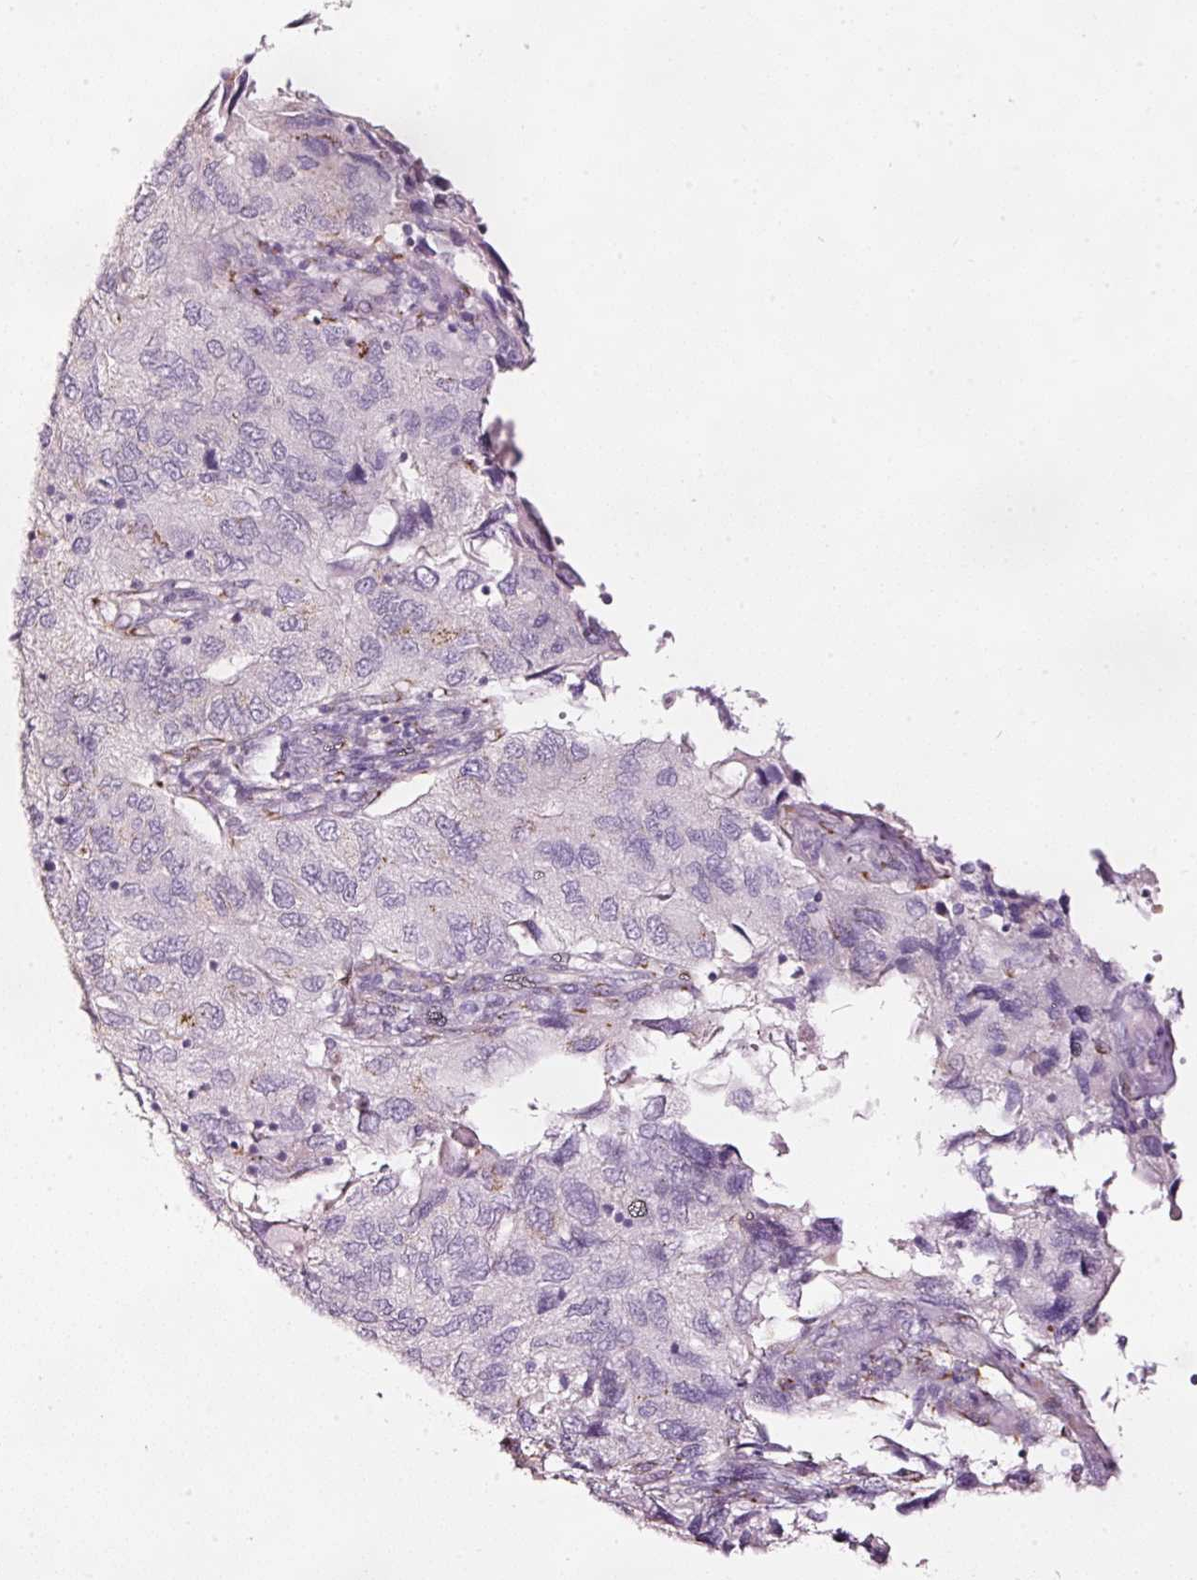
{"staining": {"intensity": "moderate", "quantity": "<25%", "location": "cytoplasmic/membranous"}, "tissue": "endometrial cancer", "cell_type": "Tumor cells", "image_type": "cancer", "snomed": [{"axis": "morphology", "description": "Carcinoma, NOS"}, {"axis": "topography", "description": "Uterus"}], "caption": "Immunohistochemistry (DAB) staining of endometrial cancer reveals moderate cytoplasmic/membranous protein positivity in approximately <25% of tumor cells.", "gene": "SDF4", "patient": {"sex": "female", "age": 76}}